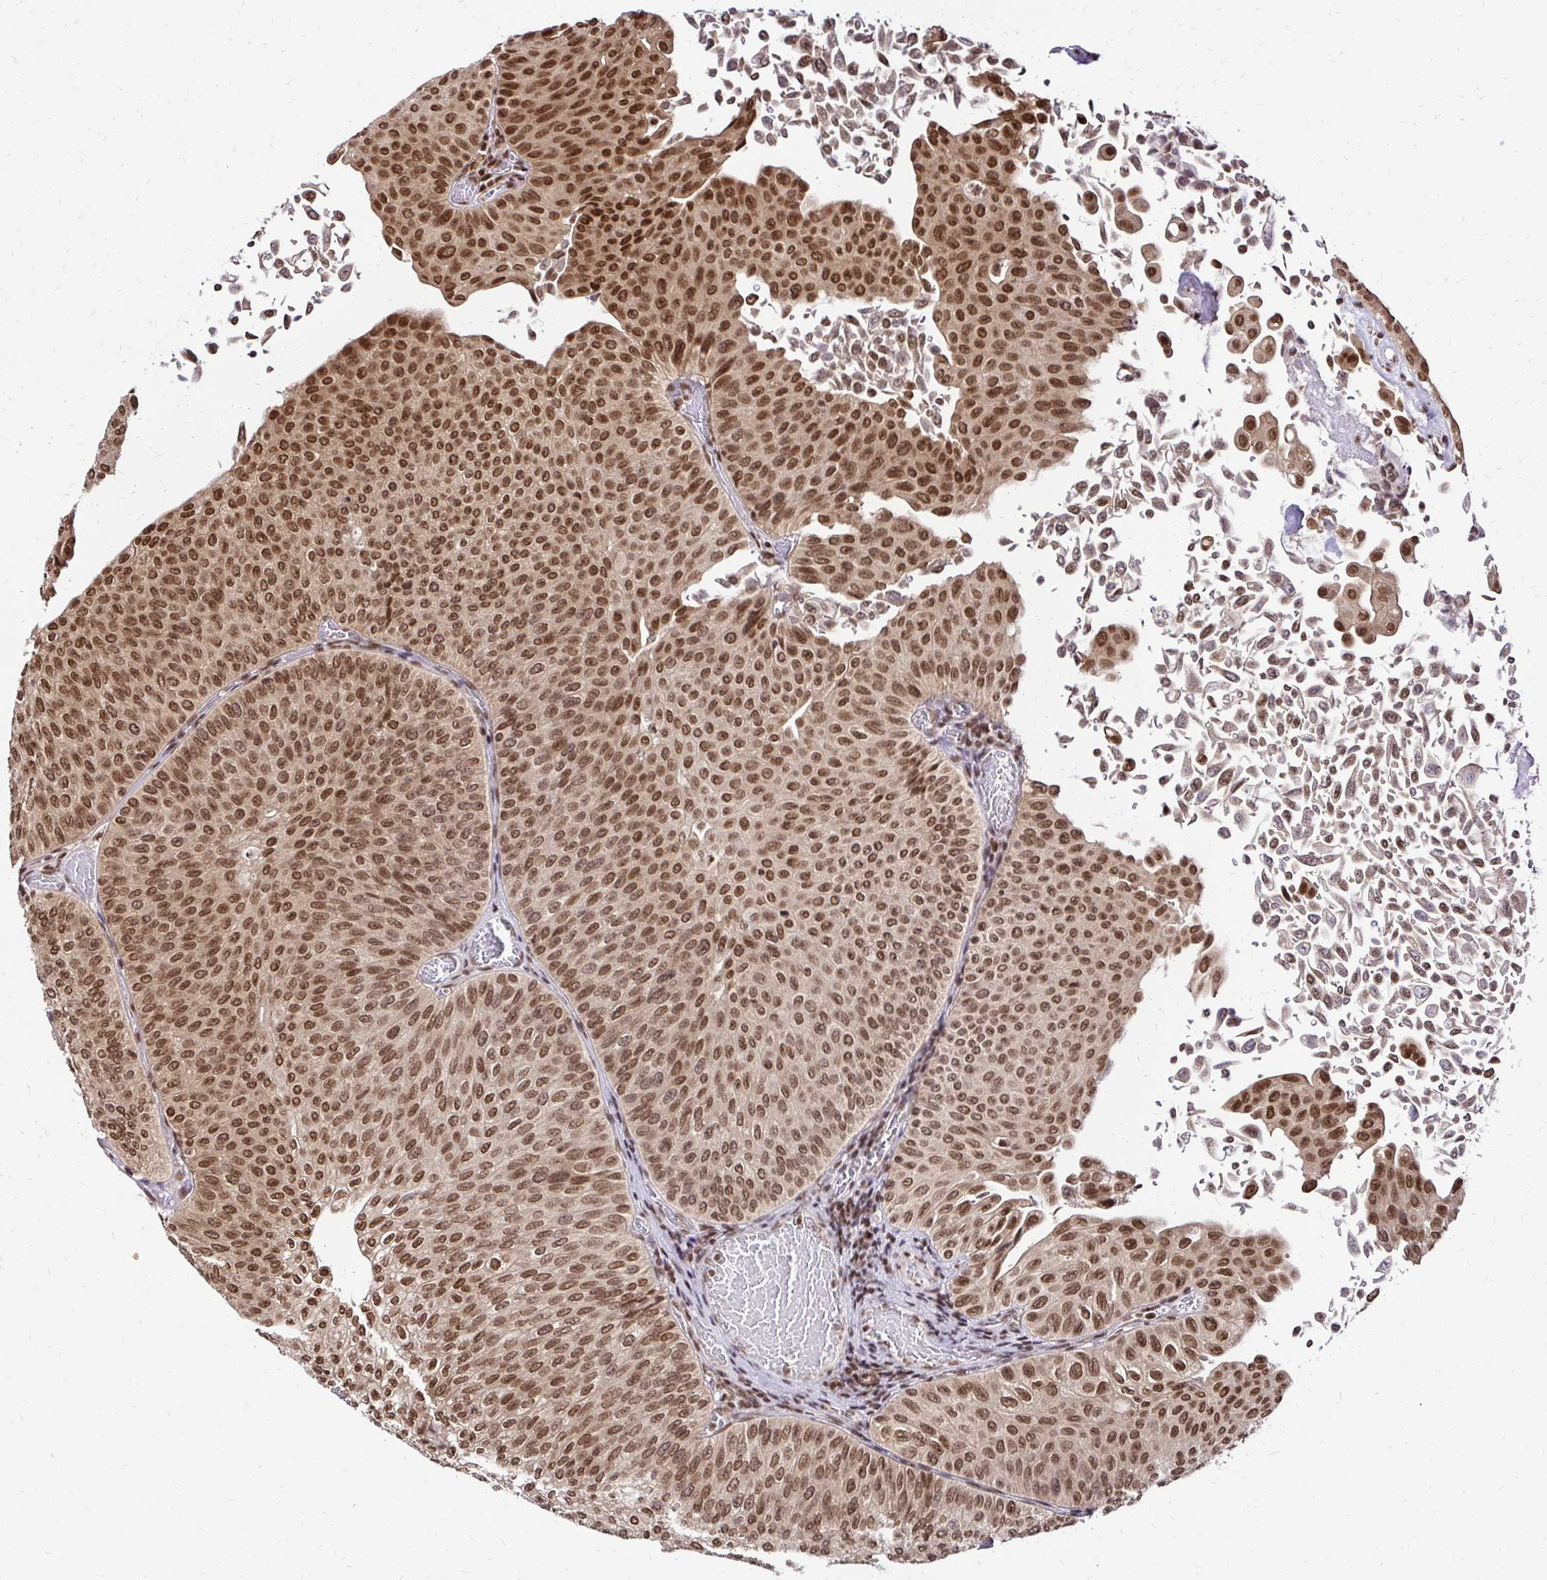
{"staining": {"intensity": "moderate", "quantity": ">75%", "location": "nuclear"}, "tissue": "urothelial cancer", "cell_type": "Tumor cells", "image_type": "cancer", "snomed": [{"axis": "morphology", "description": "Urothelial carcinoma, NOS"}, {"axis": "topography", "description": "Urinary bladder"}], "caption": "Immunohistochemistry micrograph of human transitional cell carcinoma stained for a protein (brown), which exhibits medium levels of moderate nuclear expression in approximately >75% of tumor cells.", "gene": "GLYR1", "patient": {"sex": "male", "age": 59}}